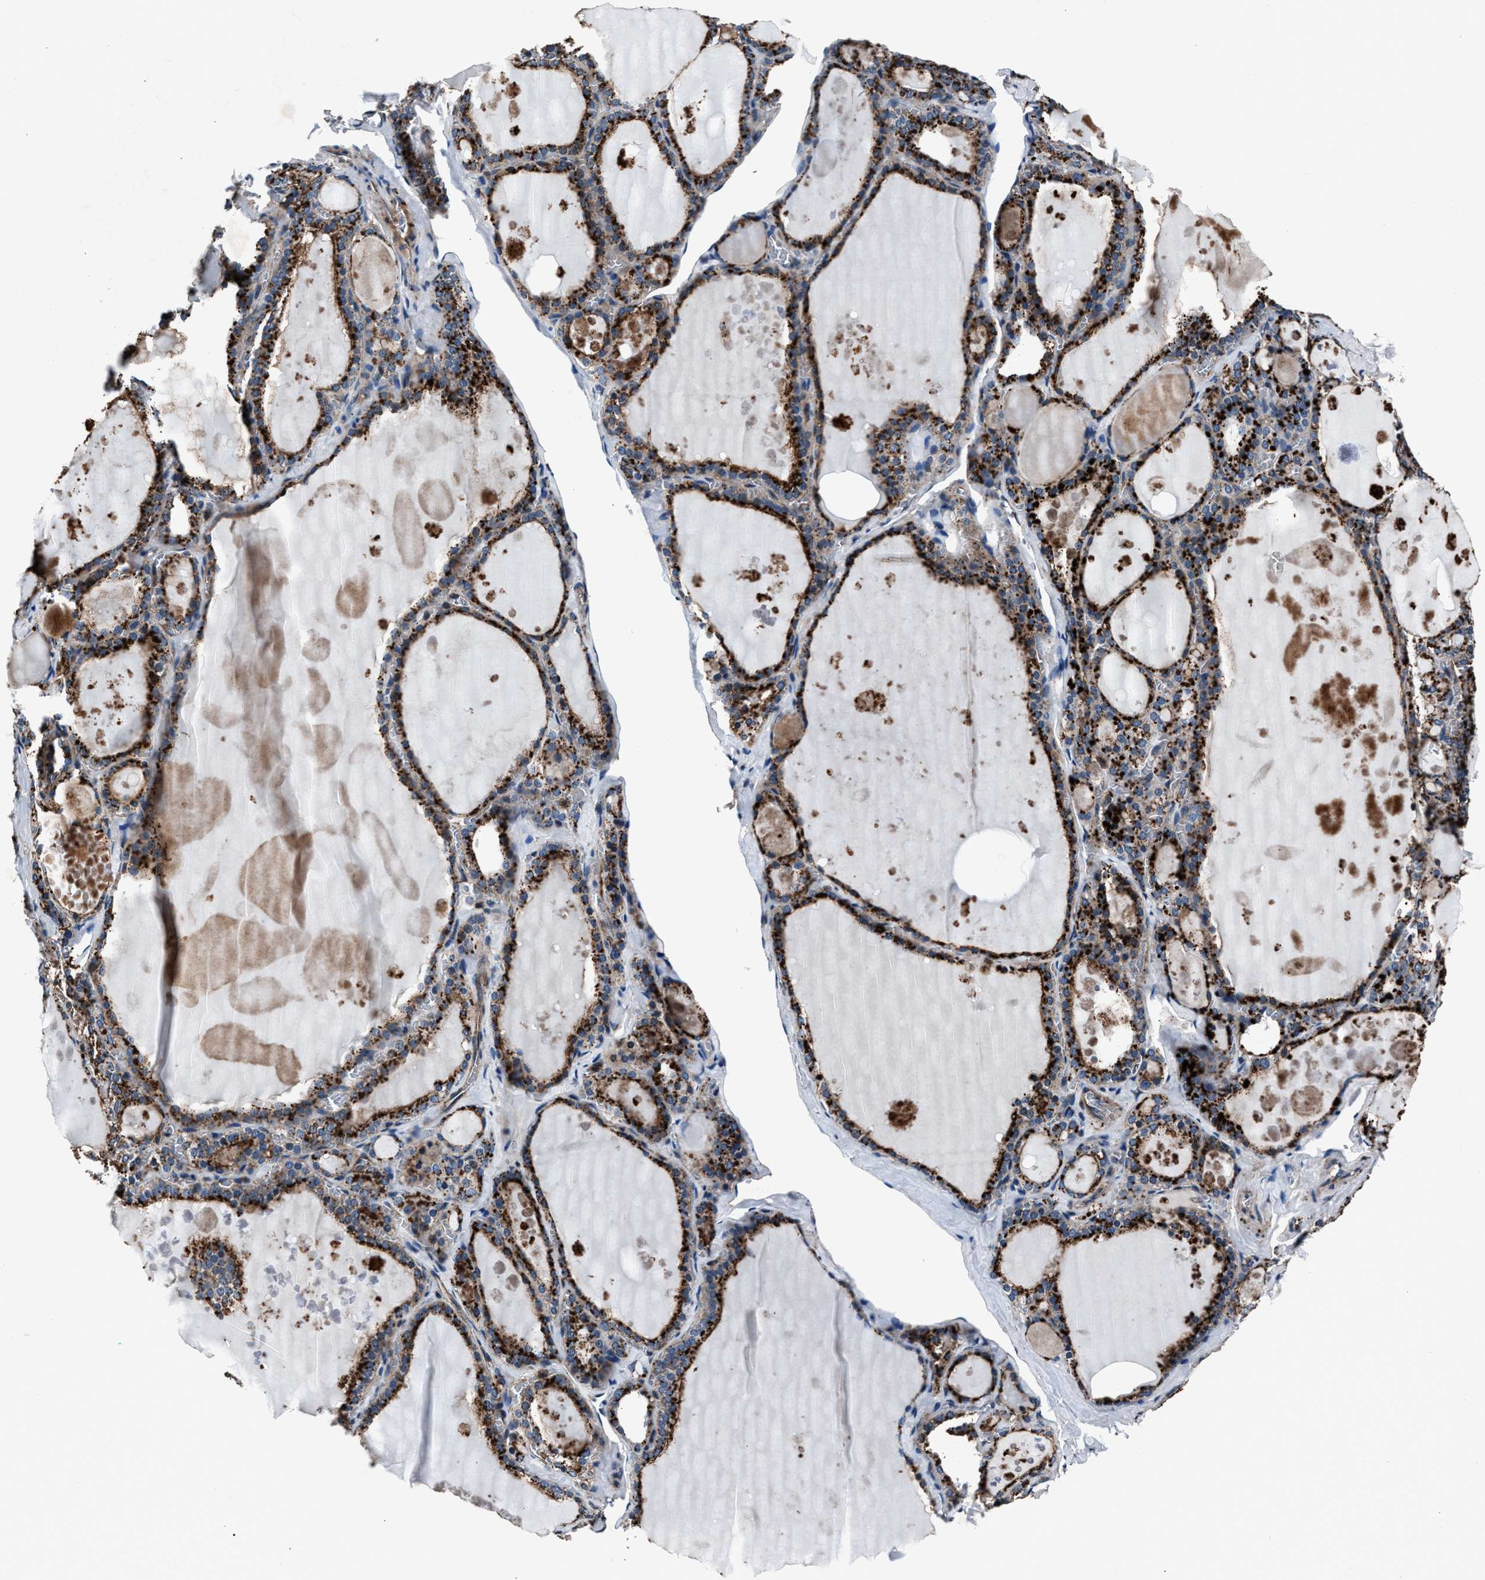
{"staining": {"intensity": "strong", "quantity": ">75%", "location": "cytoplasmic/membranous"}, "tissue": "thyroid gland", "cell_type": "Glandular cells", "image_type": "normal", "snomed": [{"axis": "morphology", "description": "Normal tissue, NOS"}, {"axis": "topography", "description": "Thyroid gland"}], "caption": "Immunohistochemistry staining of unremarkable thyroid gland, which shows high levels of strong cytoplasmic/membranous expression in about >75% of glandular cells indicating strong cytoplasmic/membranous protein staining. The staining was performed using DAB (brown) for protein detection and nuclei were counterstained in hematoxylin (blue).", "gene": "MFSD11", "patient": {"sex": "male", "age": 56}}